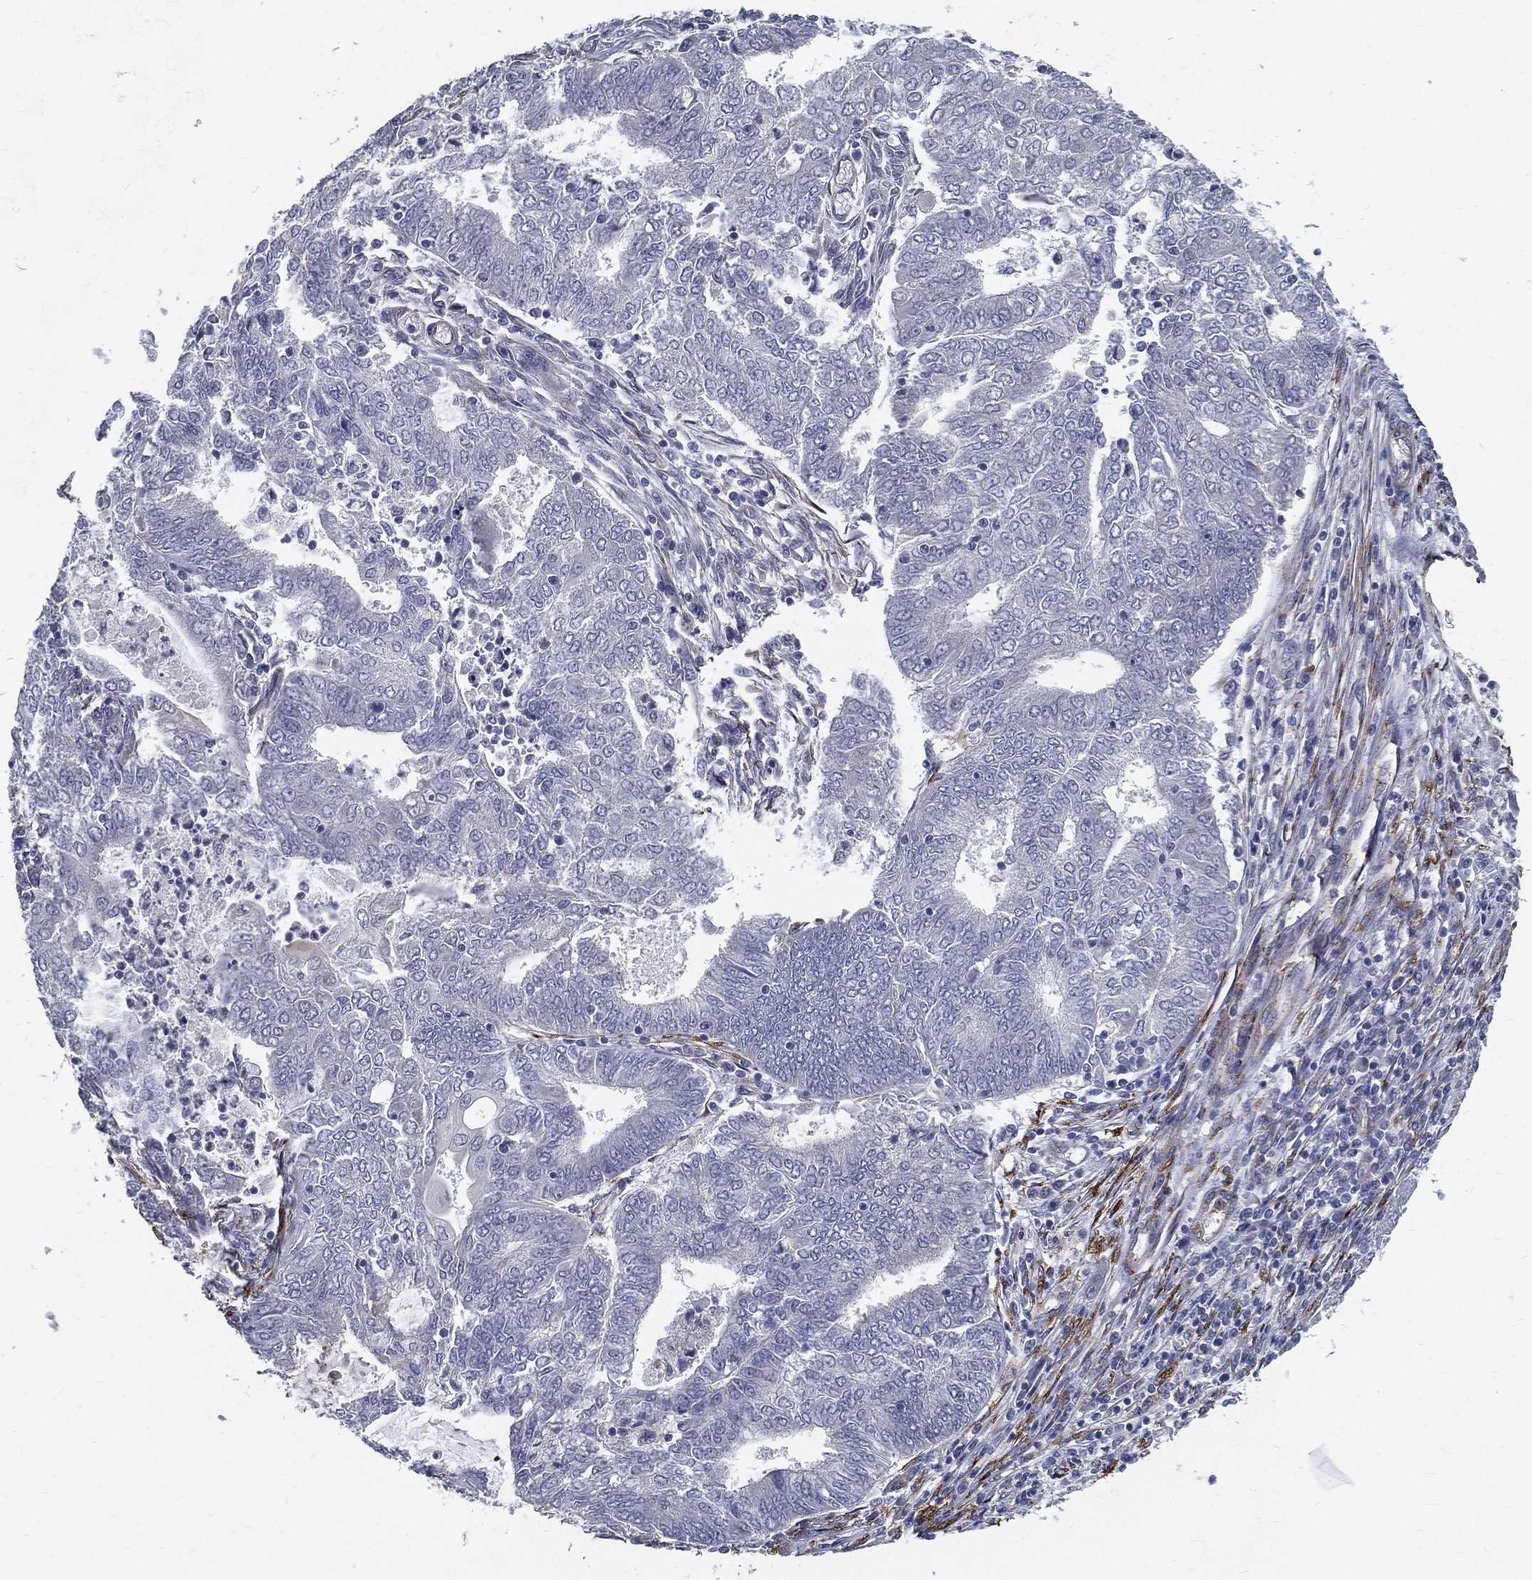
{"staining": {"intensity": "negative", "quantity": "none", "location": "none"}, "tissue": "endometrial cancer", "cell_type": "Tumor cells", "image_type": "cancer", "snomed": [{"axis": "morphology", "description": "Adenocarcinoma, NOS"}, {"axis": "topography", "description": "Endometrium"}], "caption": "High magnification brightfield microscopy of endometrial cancer stained with DAB (3,3'-diaminobenzidine) (brown) and counterstained with hematoxylin (blue): tumor cells show no significant positivity.", "gene": "LRRC56", "patient": {"sex": "female", "age": 62}}